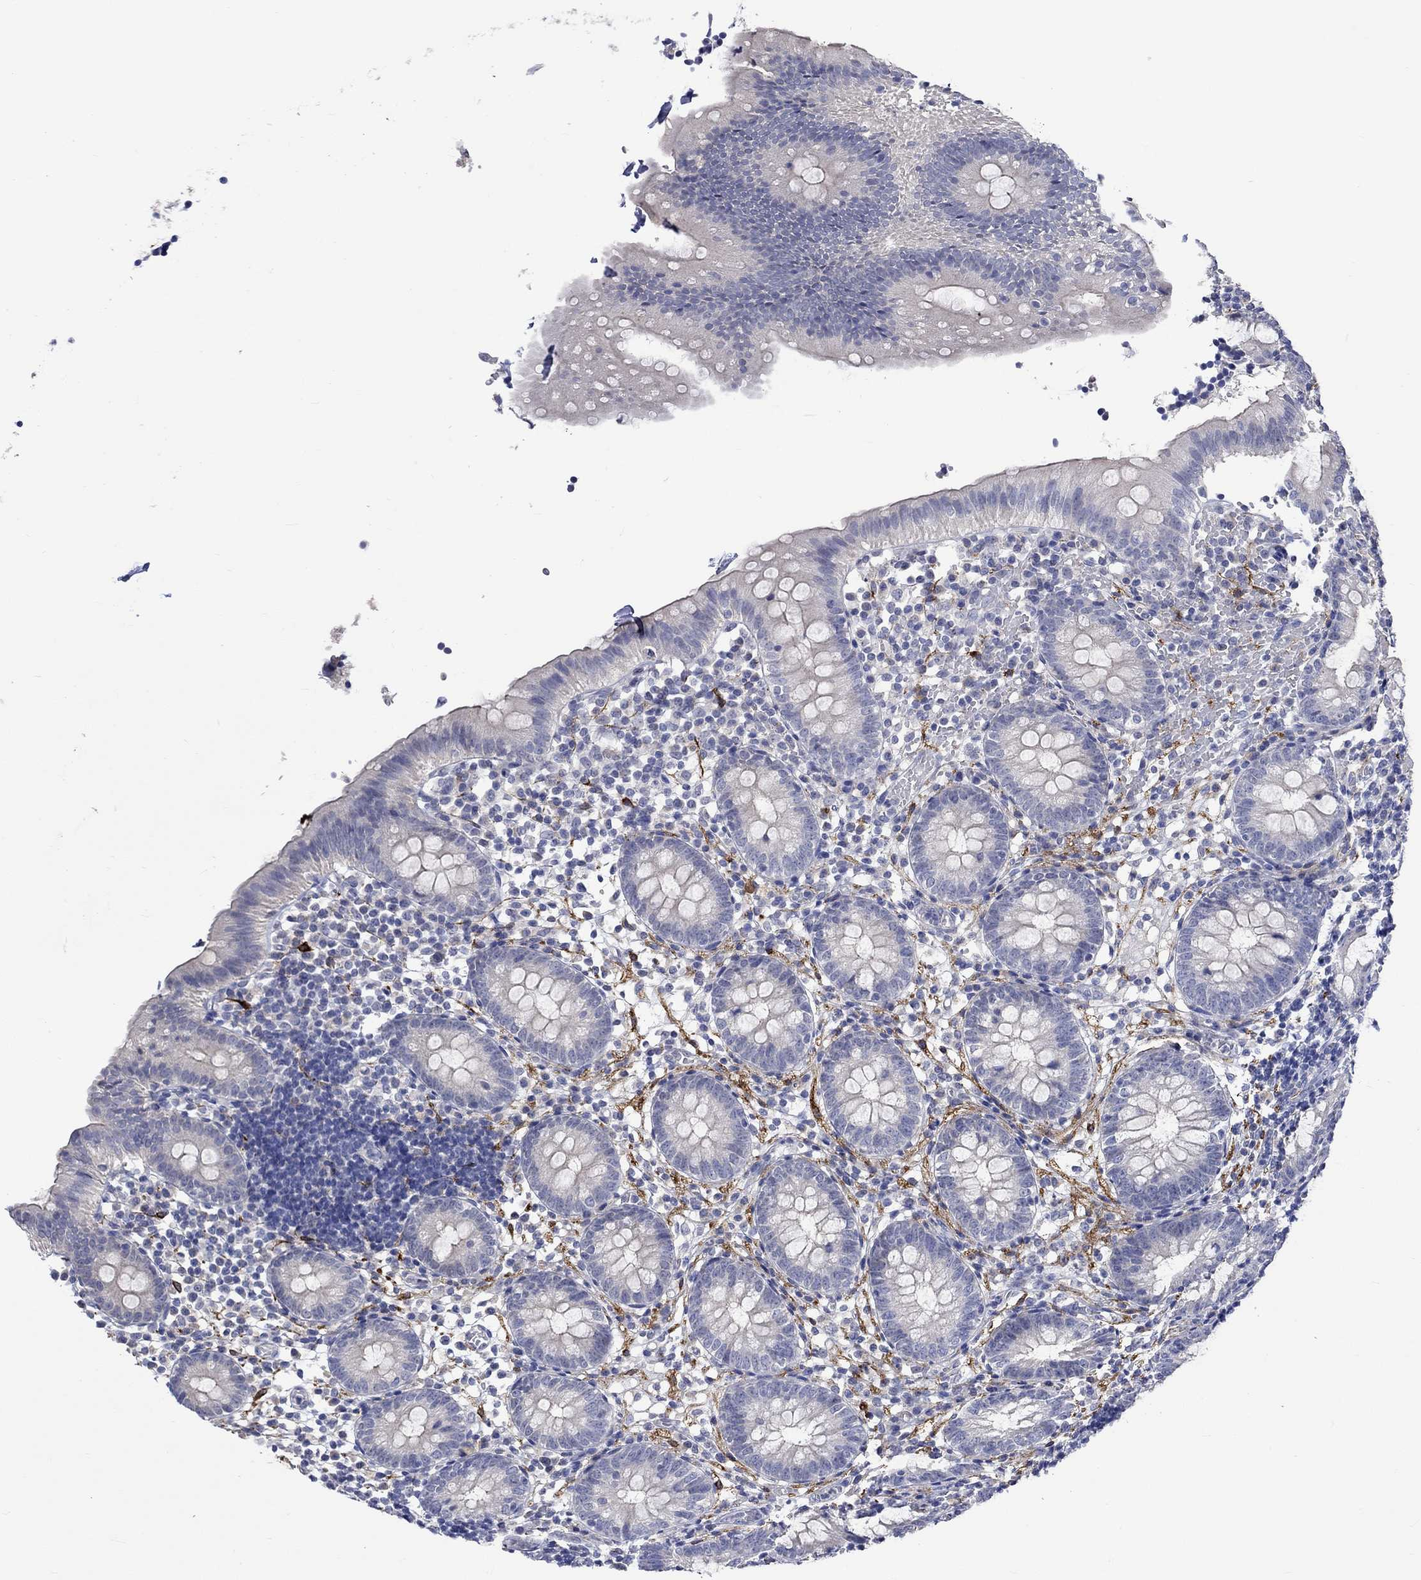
{"staining": {"intensity": "negative", "quantity": "none", "location": "none"}, "tissue": "appendix", "cell_type": "Glandular cells", "image_type": "normal", "snomed": [{"axis": "morphology", "description": "Normal tissue, NOS"}, {"axis": "topography", "description": "Appendix"}], "caption": "The immunohistochemistry (IHC) image has no significant staining in glandular cells of appendix. (IHC, brightfield microscopy, high magnification).", "gene": "CRYAB", "patient": {"sex": "female", "age": 40}}